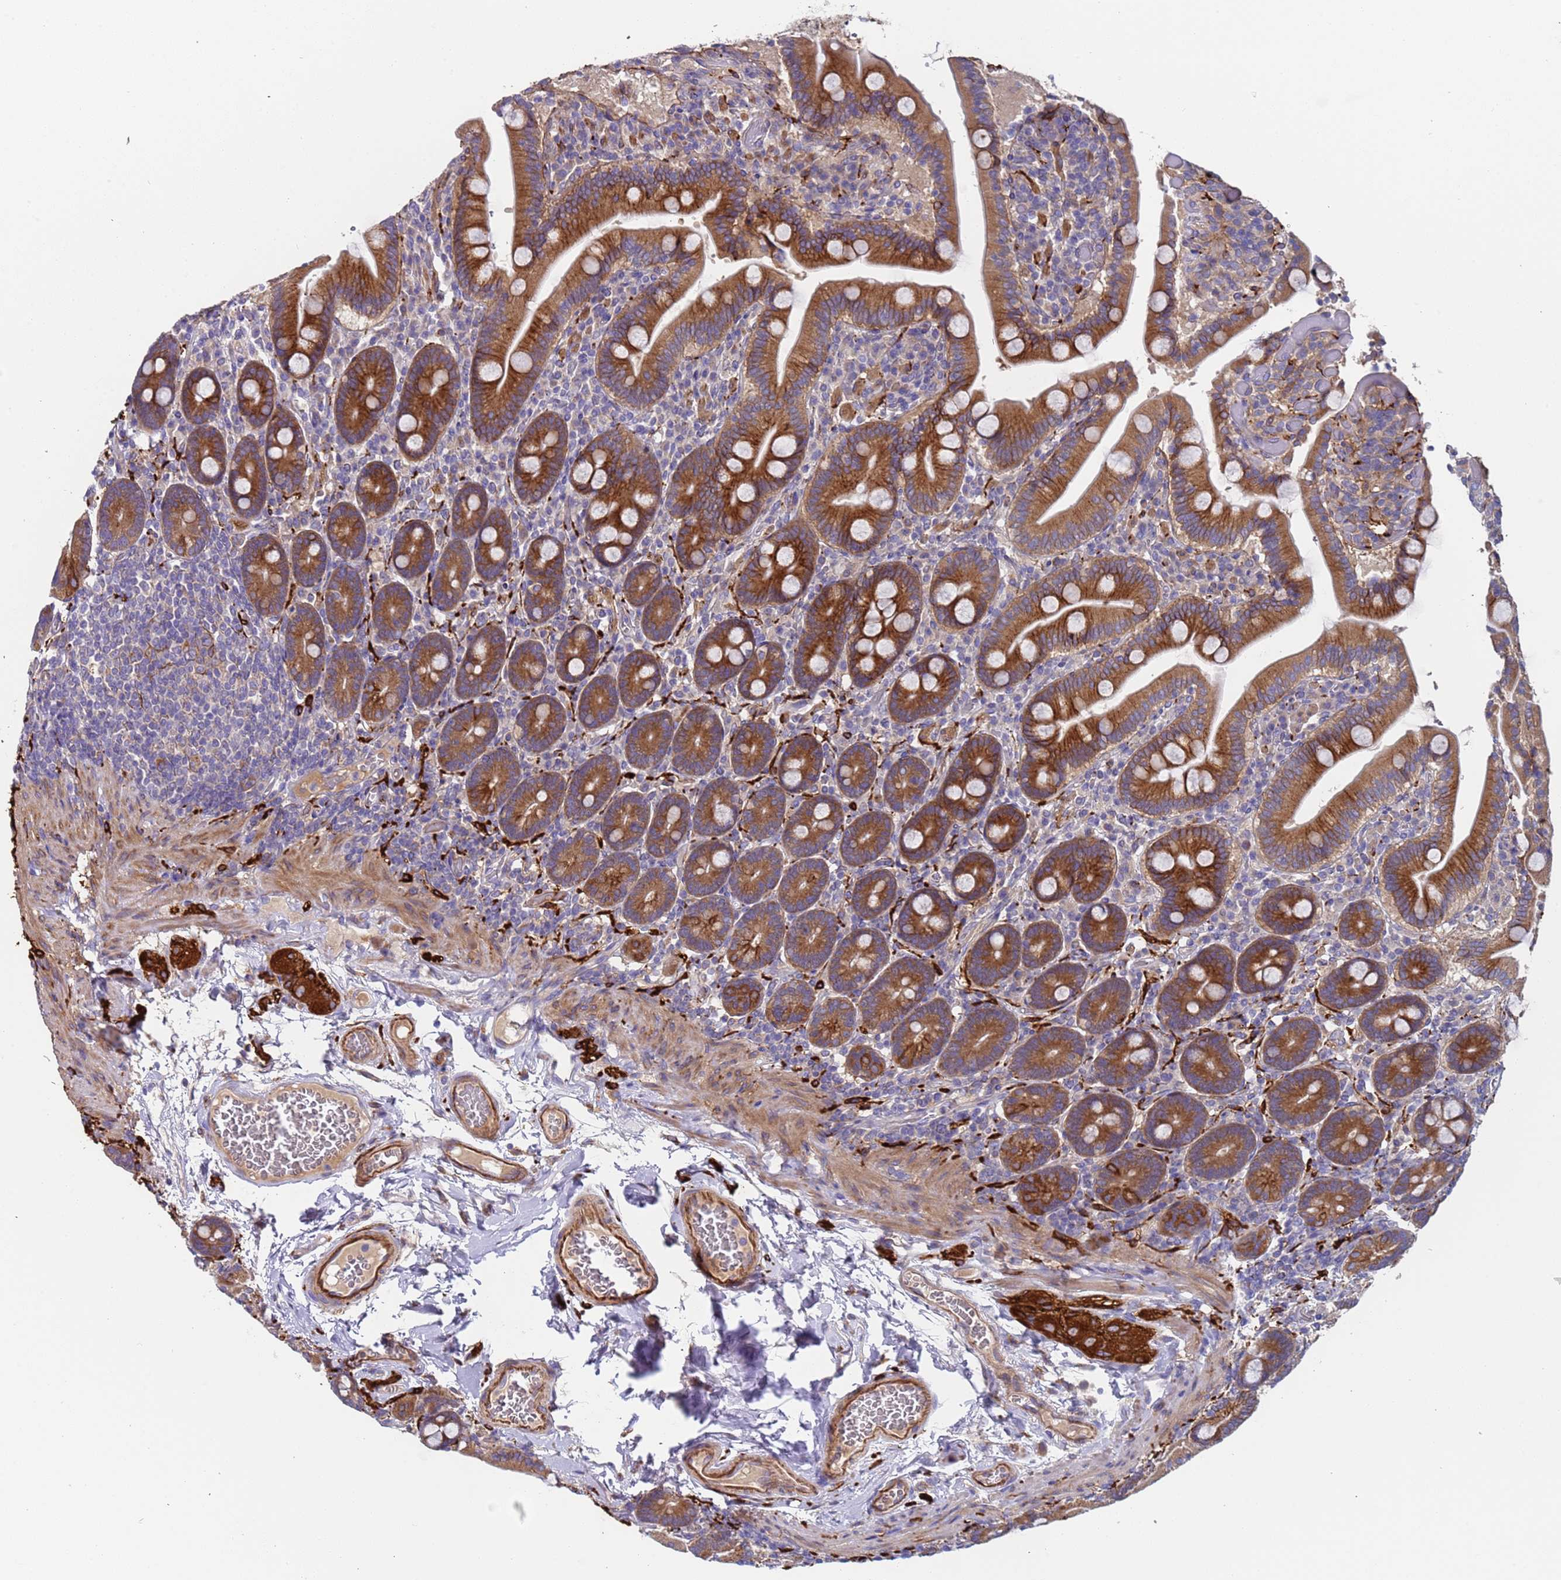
{"staining": {"intensity": "strong", "quantity": ">75%", "location": "cytoplasmic/membranous"}, "tissue": "duodenum", "cell_type": "Glandular cells", "image_type": "normal", "snomed": [{"axis": "morphology", "description": "Normal tissue, NOS"}, {"axis": "topography", "description": "Duodenum"}], "caption": "The histopathology image displays immunohistochemical staining of normal duodenum. There is strong cytoplasmic/membranous staining is present in about >75% of glandular cells. Immunohistochemistry stains the protein of interest in brown and the nuclei are stained blue.", "gene": "PAQR7", "patient": {"sex": "female", "age": 62}}